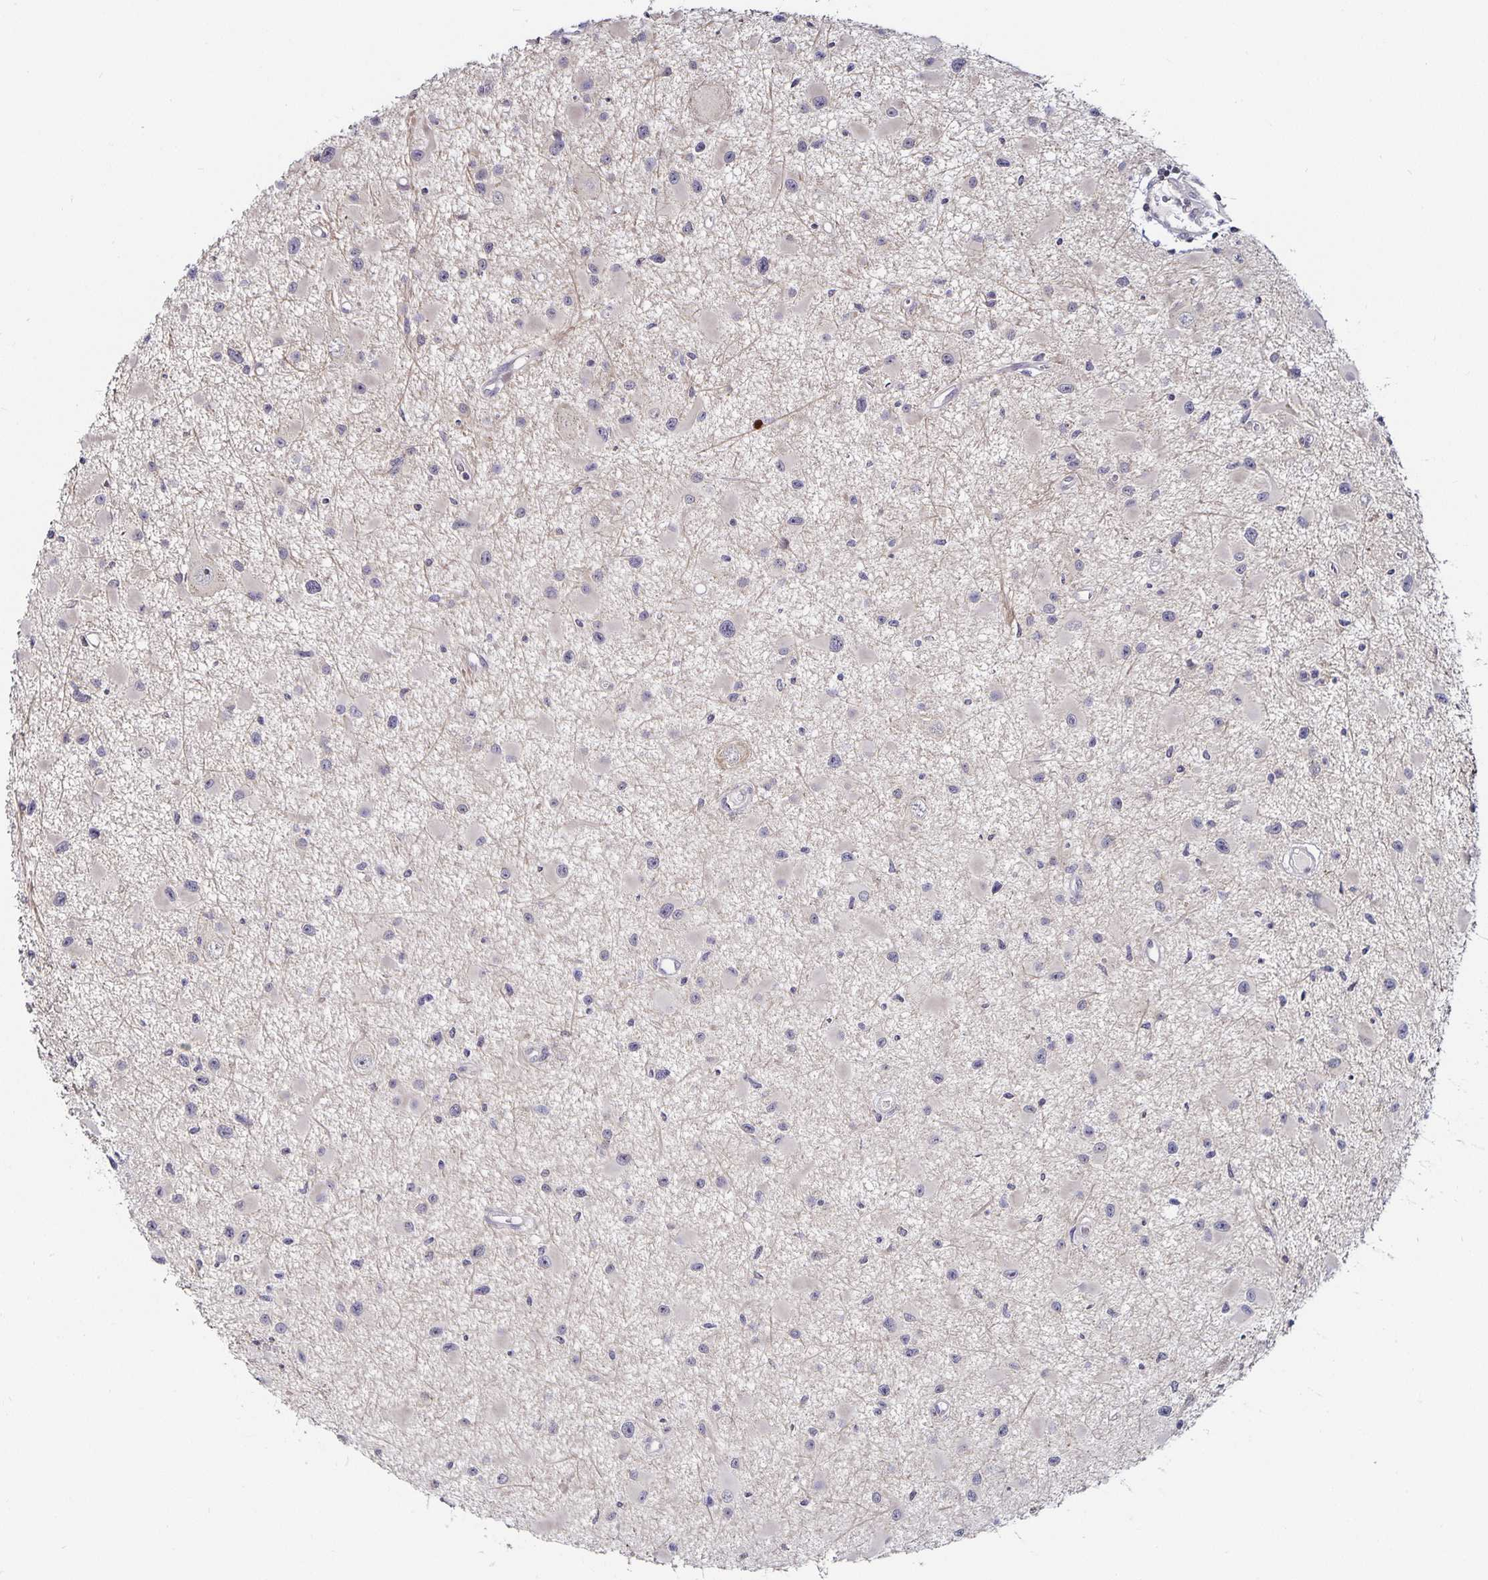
{"staining": {"intensity": "negative", "quantity": "none", "location": "none"}, "tissue": "glioma", "cell_type": "Tumor cells", "image_type": "cancer", "snomed": [{"axis": "morphology", "description": "Glioma, malignant, High grade"}, {"axis": "topography", "description": "Brain"}], "caption": "DAB immunohistochemical staining of malignant glioma (high-grade) exhibits no significant positivity in tumor cells.", "gene": "ANLN", "patient": {"sex": "male", "age": 54}}